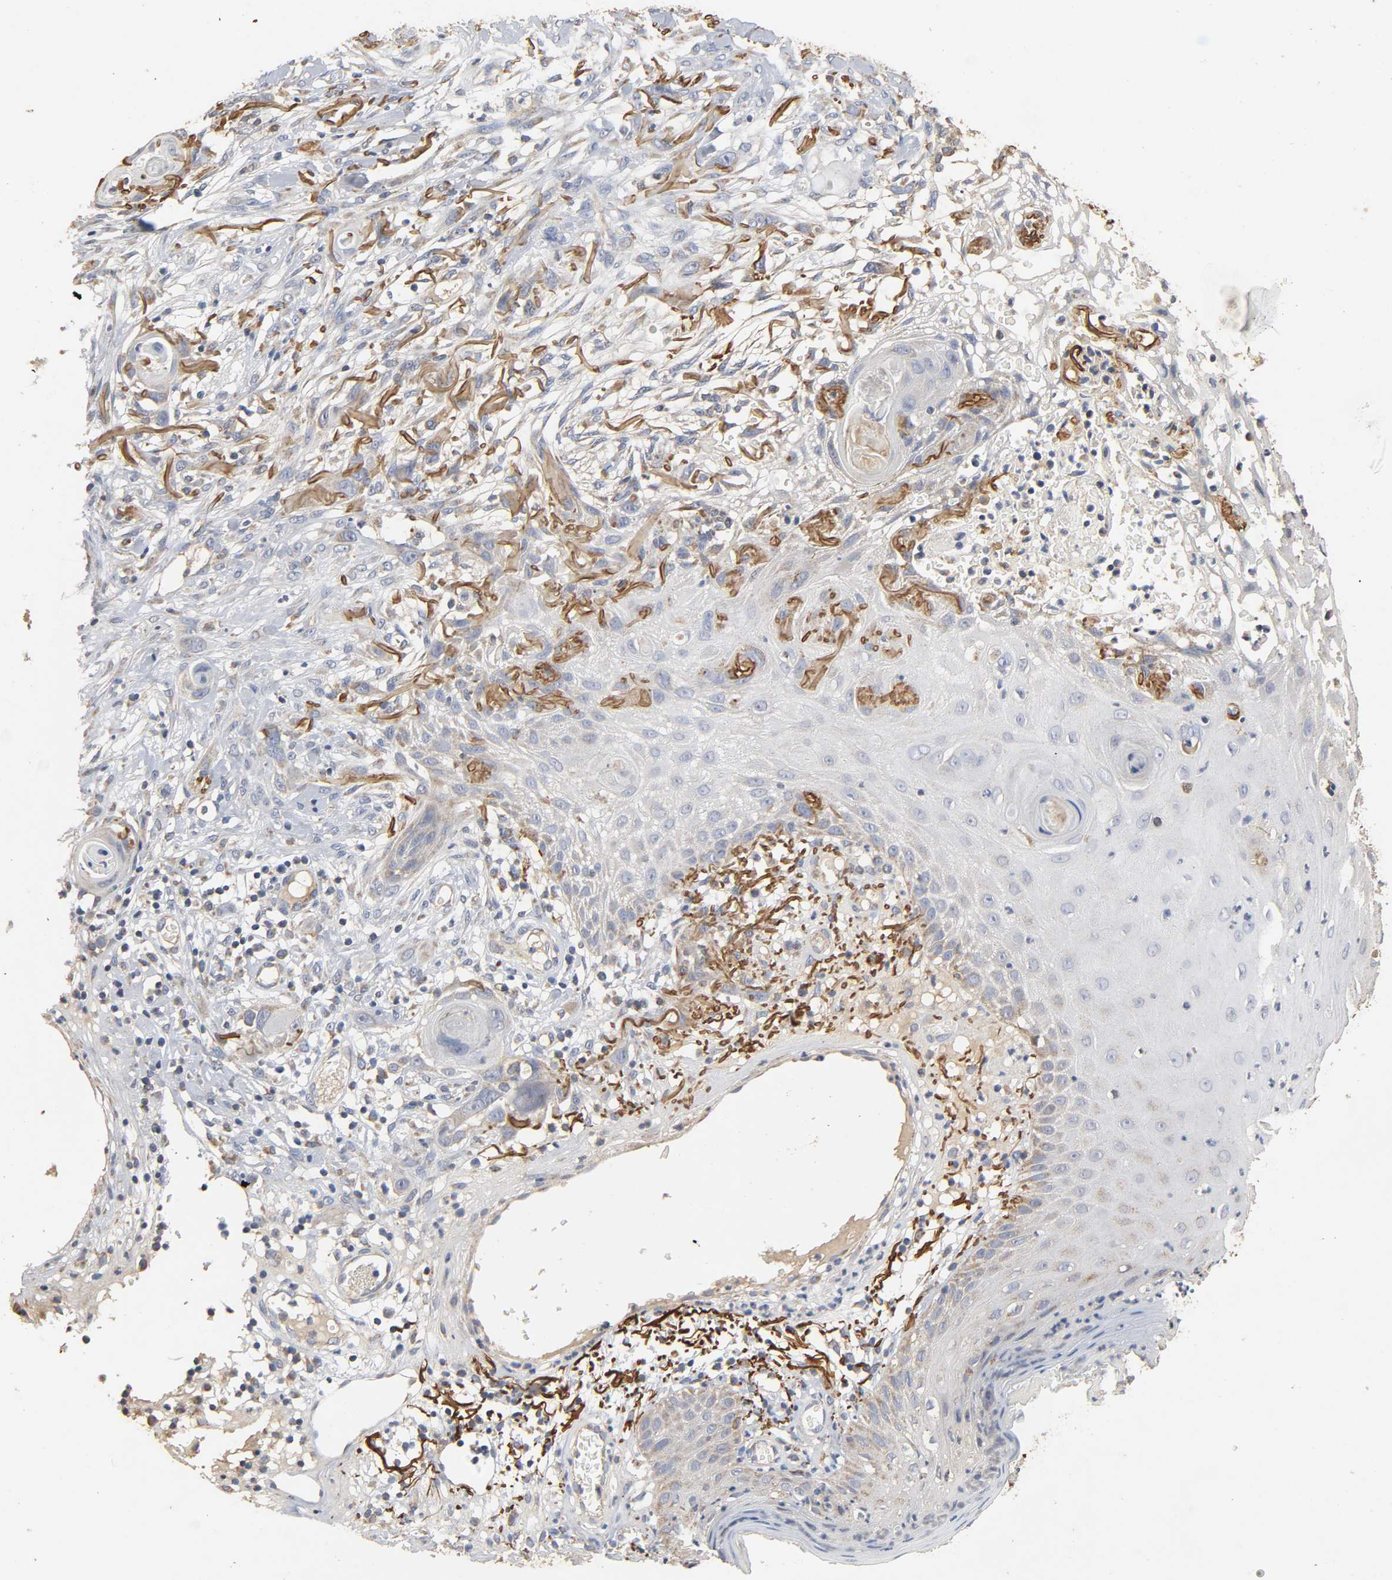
{"staining": {"intensity": "weak", "quantity": "25%-75%", "location": "cytoplasmic/membranous"}, "tissue": "skin cancer", "cell_type": "Tumor cells", "image_type": "cancer", "snomed": [{"axis": "morphology", "description": "Normal tissue, NOS"}, {"axis": "morphology", "description": "Squamous cell carcinoma, NOS"}, {"axis": "topography", "description": "Skin"}], "caption": "Immunohistochemical staining of skin cancer demonstrates low levels of weak cytoplasmic/membranous protein positivity in approximately 25%-75% of tumor cells.", "gene": "NDUFS3", "patient": {"sex": "female", "age": 59}}